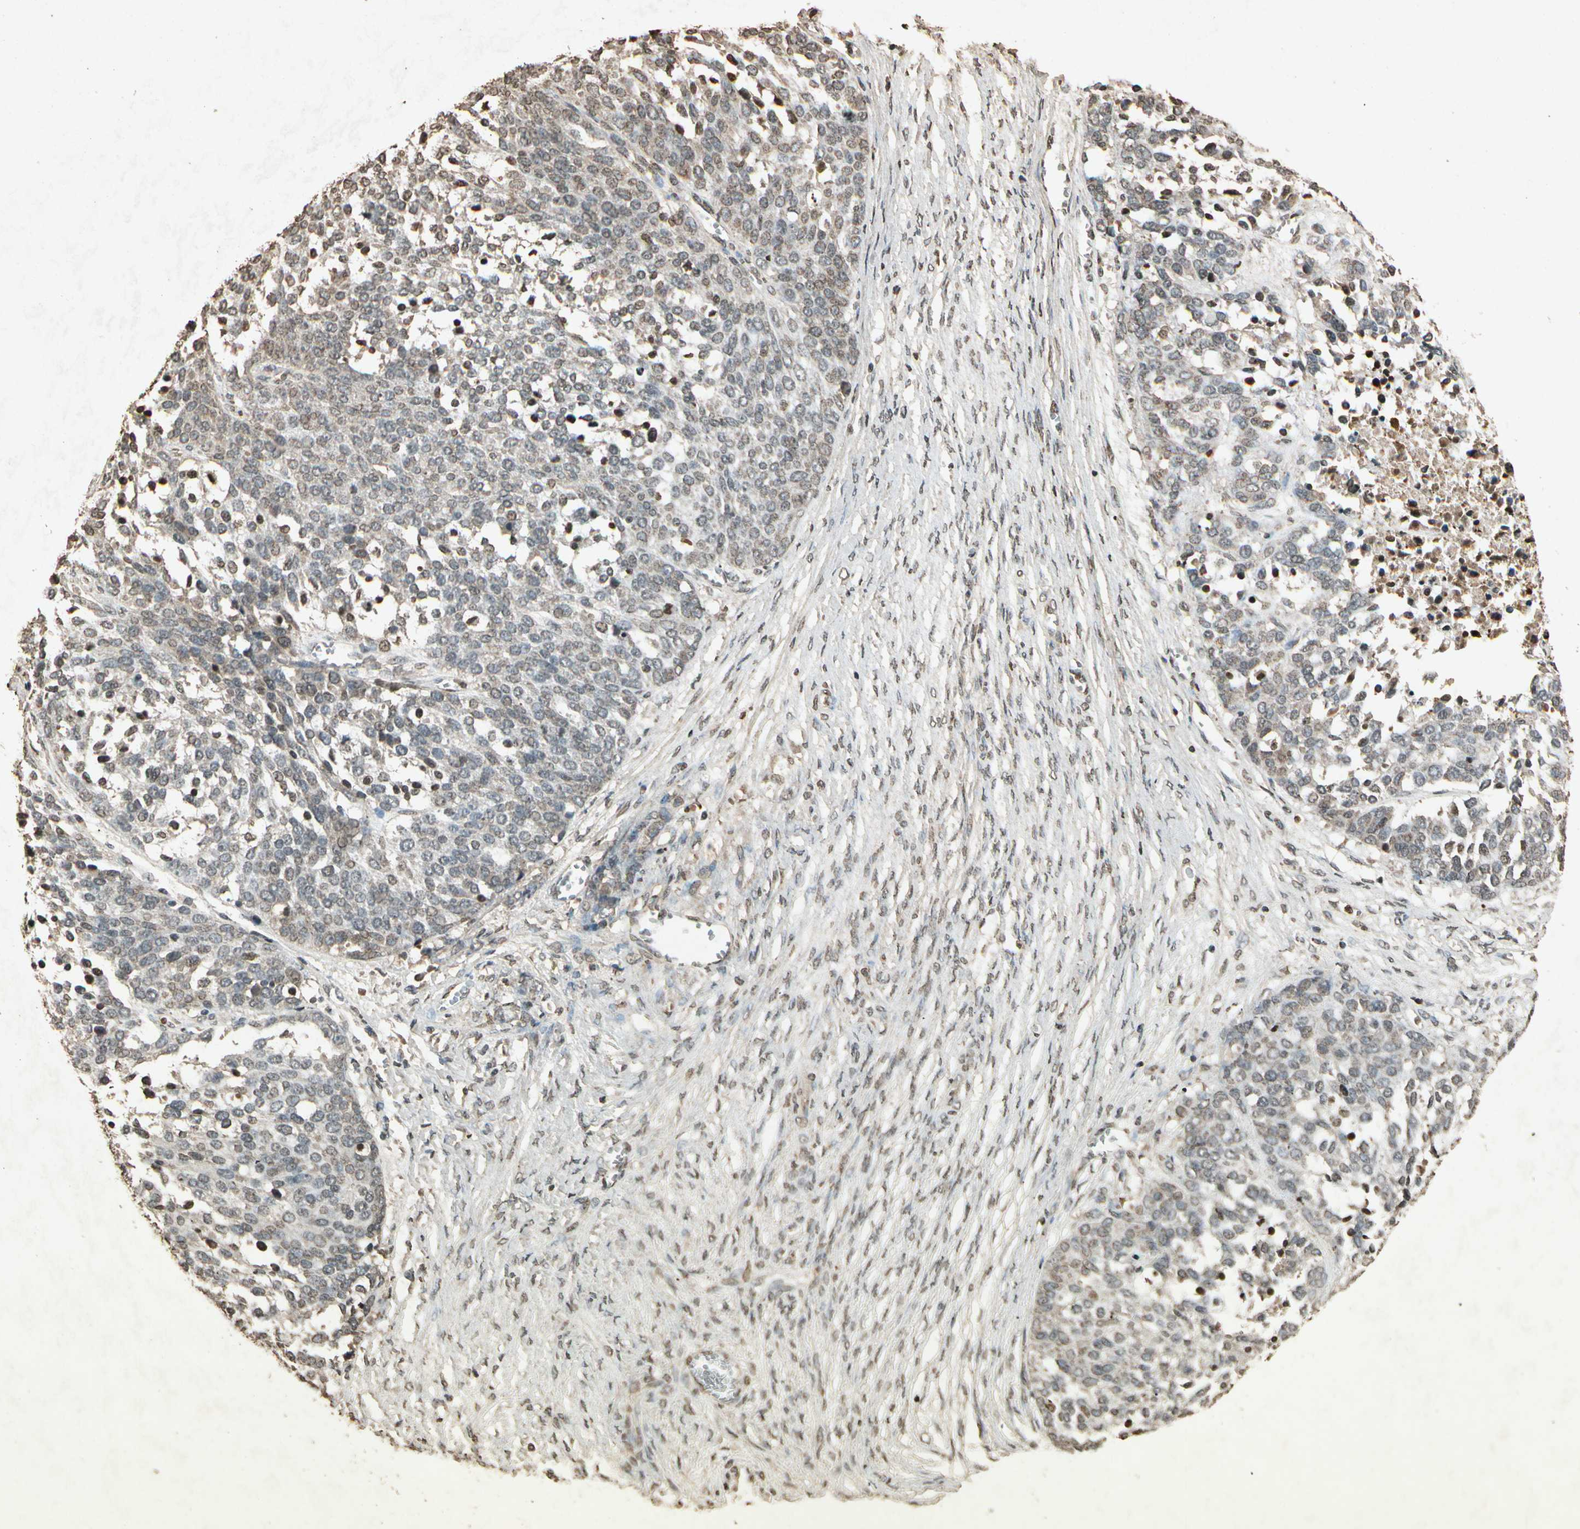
{"staining": {"intensity": "negative", "quantity": "none", "location": "none"}, "tissue": "ovarian cancer", "cell_type": "Tumor cells", "image_type": "cancer", "snomed": [{"axis": "morphology", "description": "Cystadenocarcinoma, serous, NOS"}, {"axis": "topography", "description": "Ovary"}], "caption": "This is an immunohistochemistry histopathology image of ovarian cancer (serous cystadenocarcinoma). There is no positivity in tumor cells.", "gene": "GC", "patient": {"sex": "female", "age": 44}}